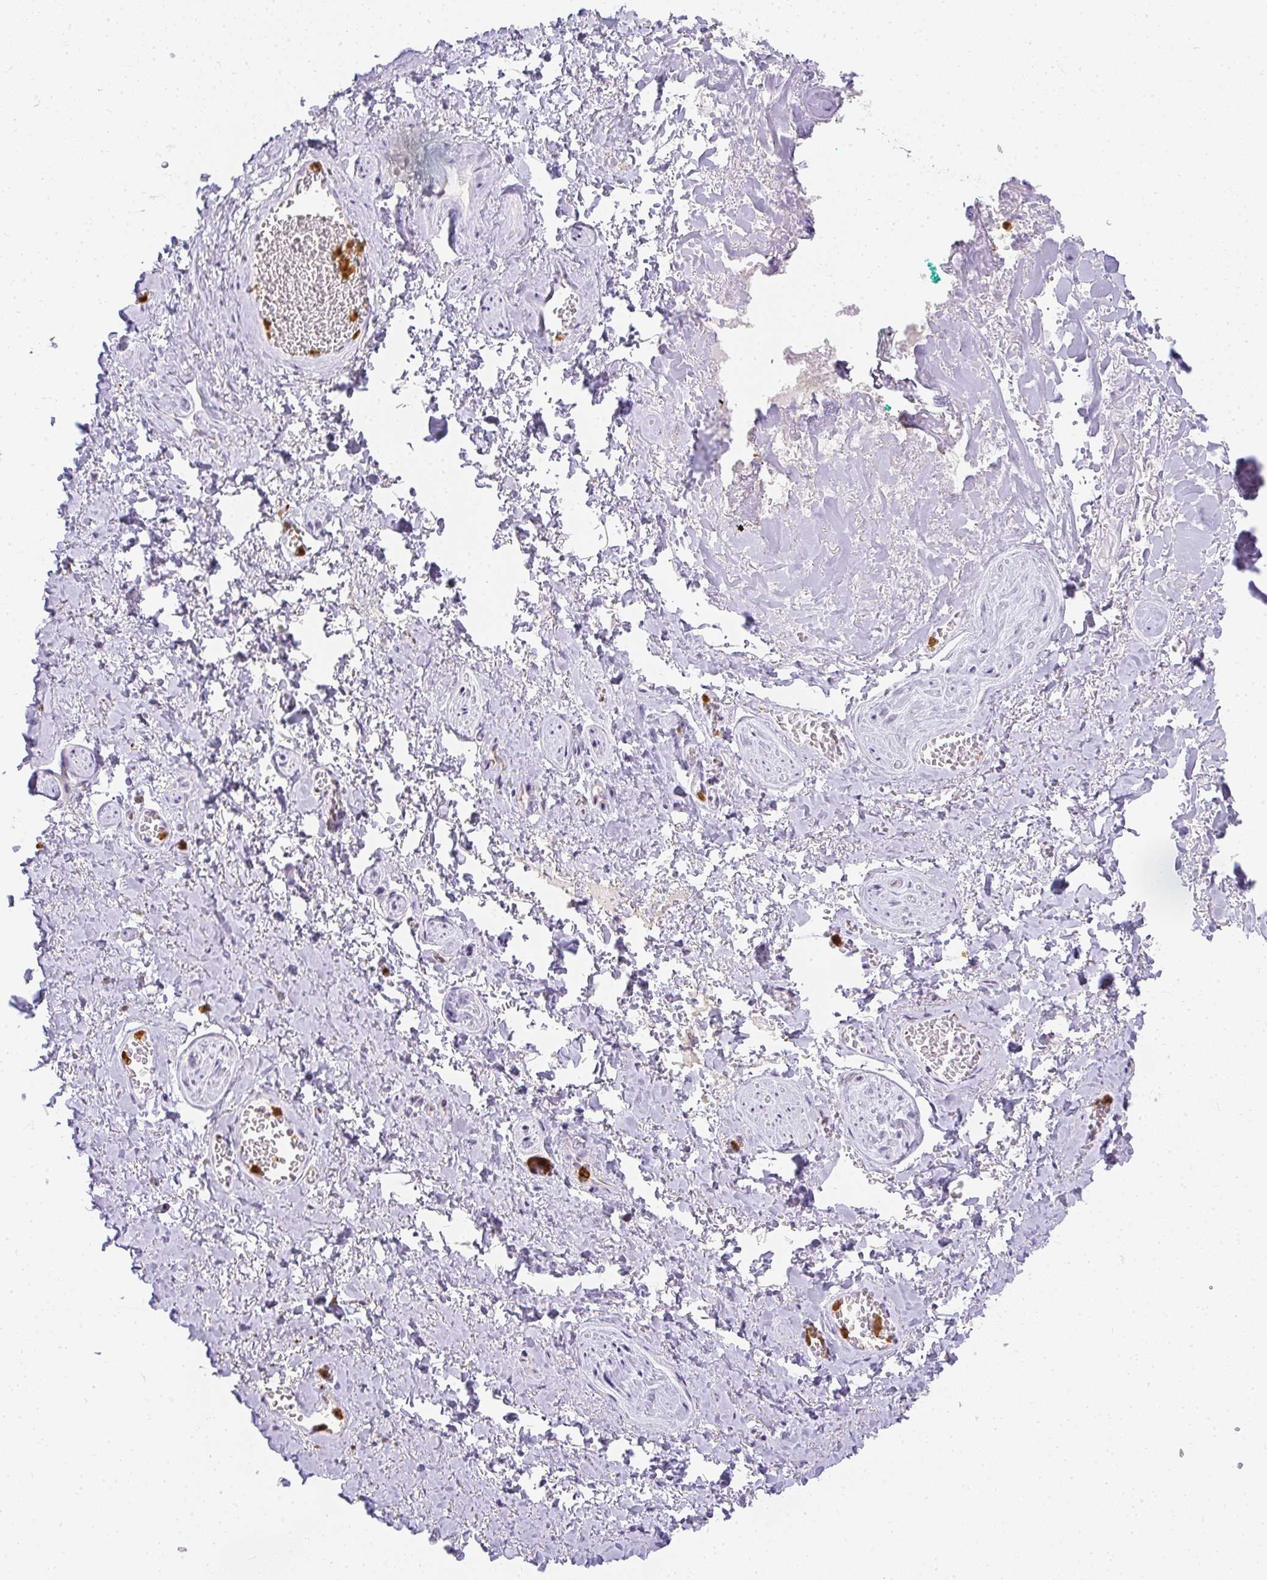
{"staining": {"intensity": "negative", "quantity": "none", "location": "none"}, "tissue": "adipose tissue", "cell_type": "Adipocytes", "image_type": "normal", "snomed": [{"axis": "morphology", "description": "Normal tissue, NOS"}, {"axis": "topography", "description": "Vulva"}, {"axis": "topography", "description": "Peripheral nerve tissue"}], "caption": "There is no significant staining in adipocytes of adipose tissue. (DAB IHC with hematoxylin counter stain).", "gene": "HK3", "patient": {"sex": "female", "age": 66}}